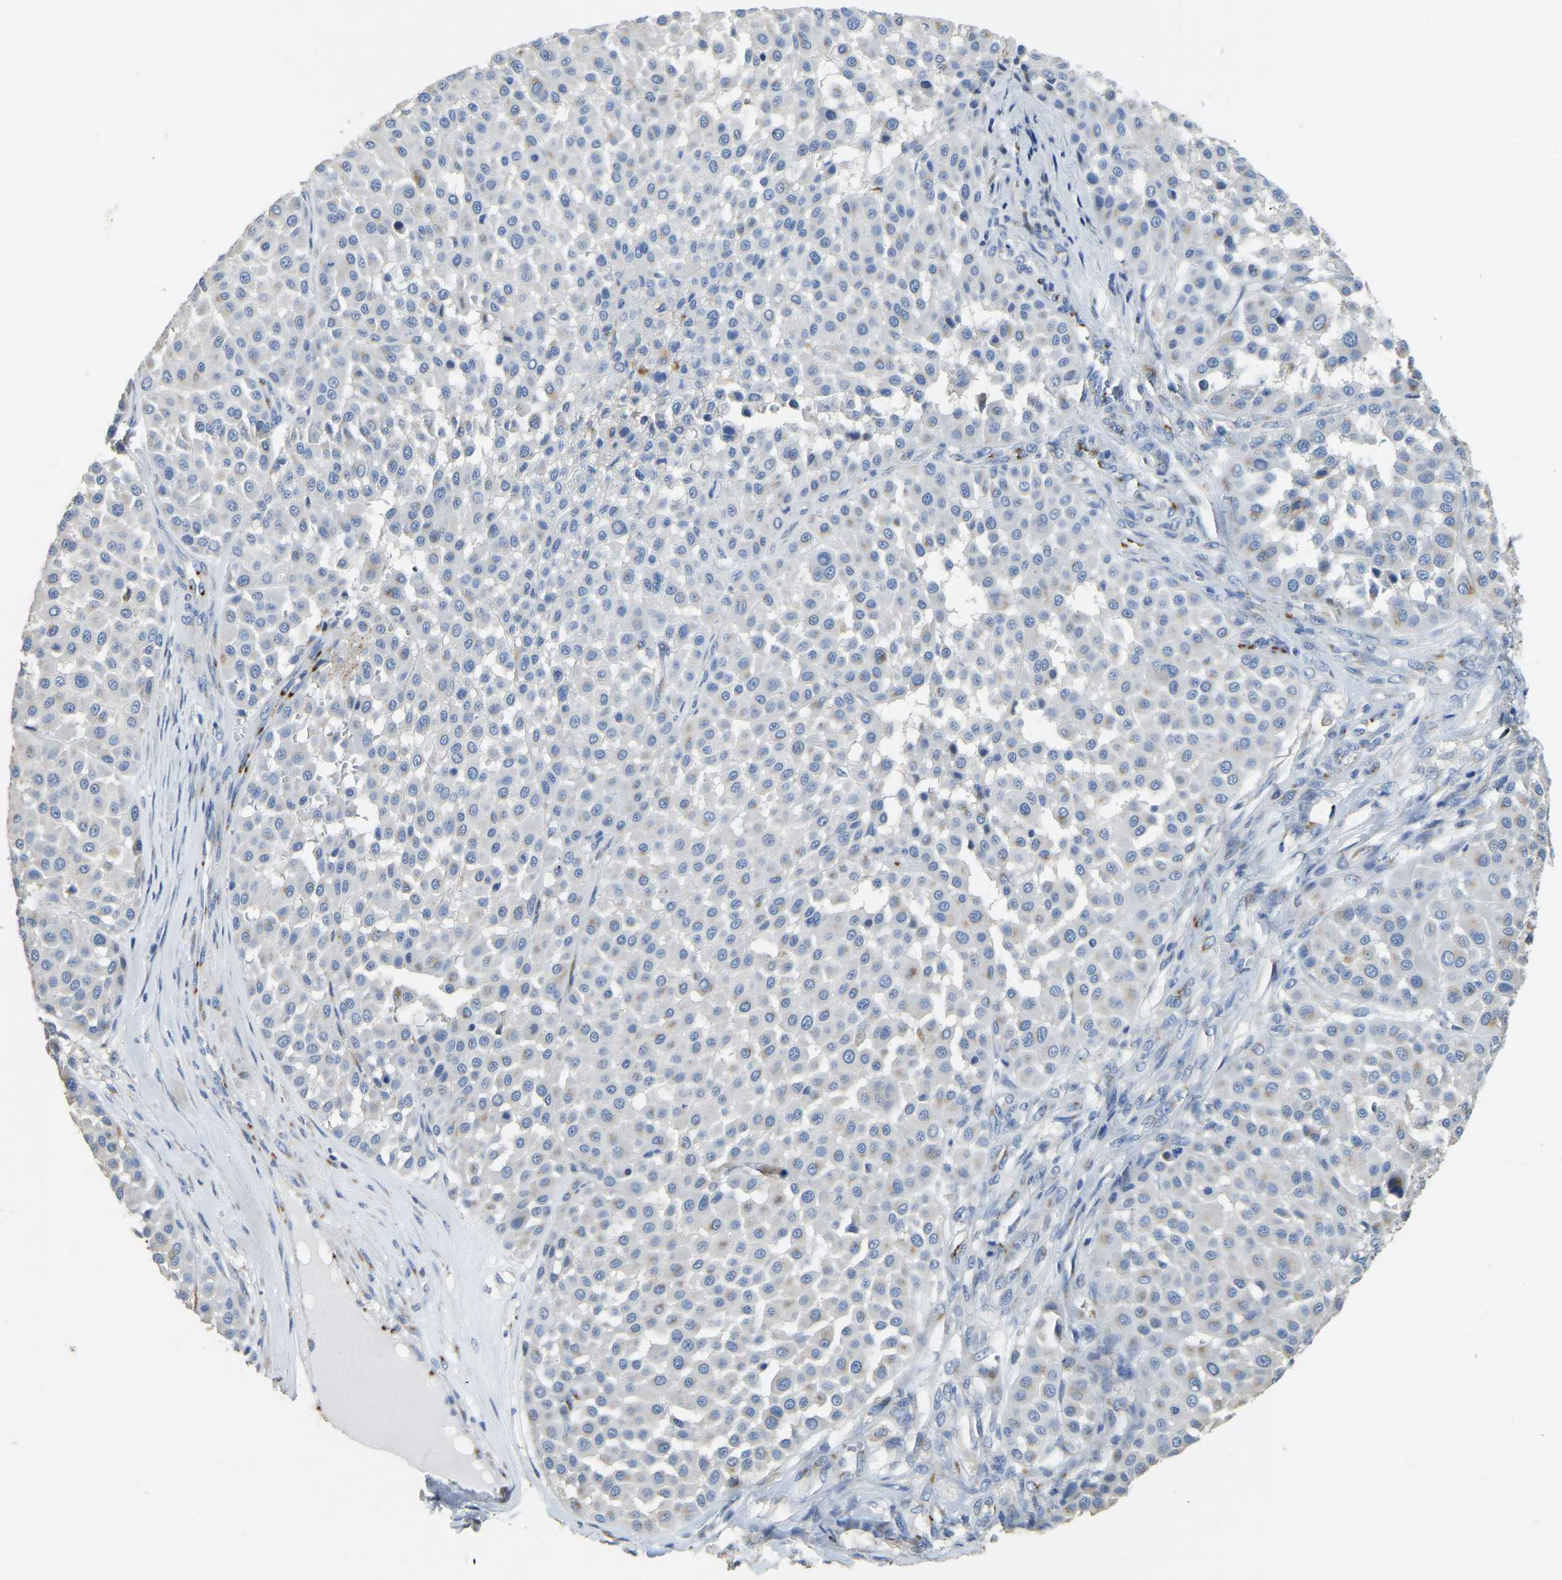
{"staining": {"intensity": "negative", "quantity": "none", "location": "none"}, "tissue": "melanoma", "cell_type": "Tumor cells", "image_type": "cancer", "snomed": [{"axis": "morphology", "description": "Malignant melanoma, Metastatic site"}, {"axis": "topography", "description": "Soft tissue"}], "caption": "This is an immunohistochemistry image of melanoma. There is no expression in tumor cells.", "gene": "FAM174A", "patient": {"sex": "male", "age": 41}}